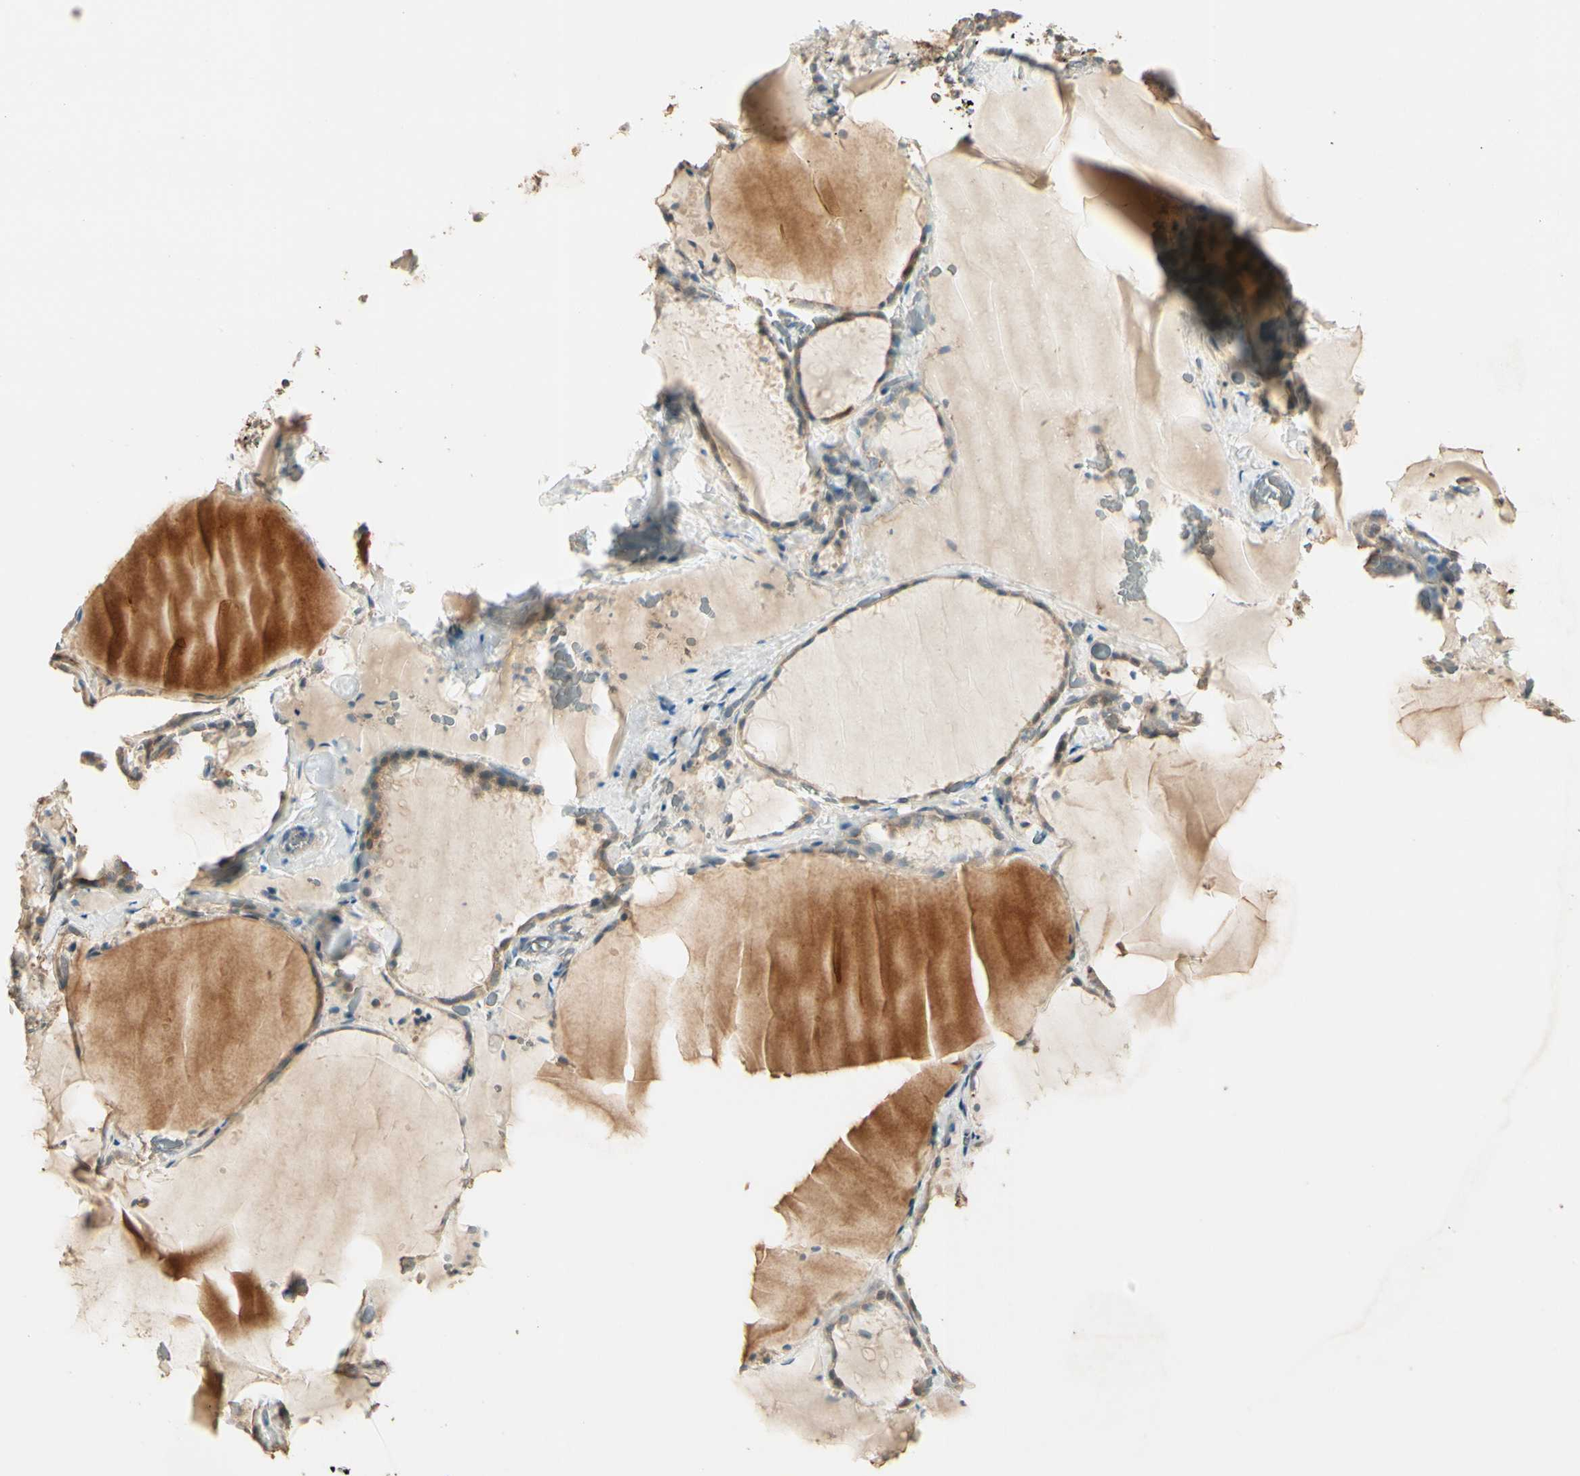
{"staining": {"intensity": "moderate", "quantity": ">75%", "location": "cytoplasmic/membranous"}, "tissue": "thyroid gland", "cell_type": "Glandular cells", "image_type": "normal", "snomed": [{"axis": "morphology", "description": "Normal tissue, NOS"}, {"axis": "topography", "description": "Thyroid gland"}], "caption": "Protein analysis of benign thyroid gland shows moderate cytoplasmic/membranous staining in about >75% of glandular cells.", "gene": "PLXNA1", "patient": {"sex": "female", "age": 22}}